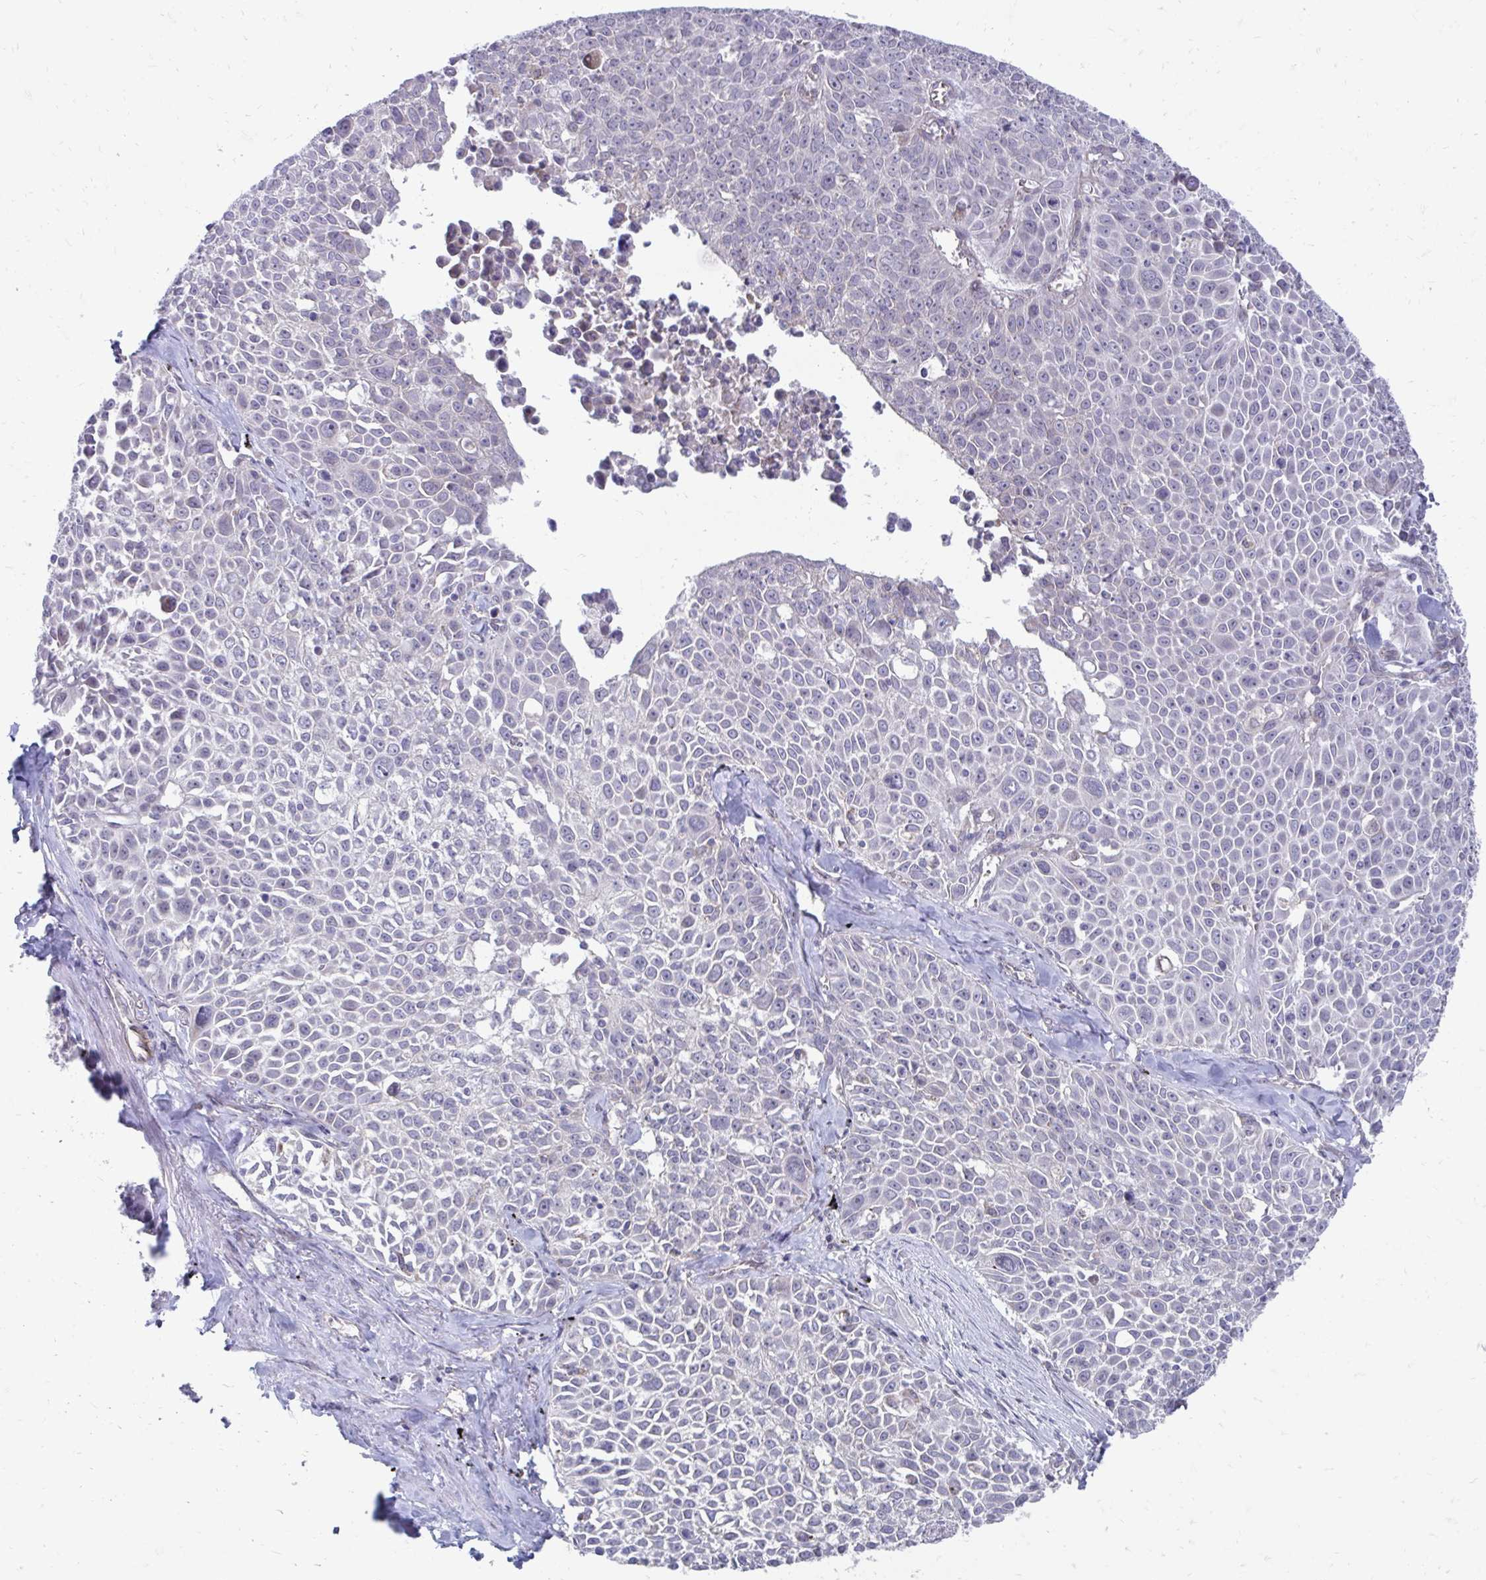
{"staining": {"intensity": "negative", "quantity": "none", "location": "none"}, "tissue": "lung cancer", "cell_type": "Tumor cells", "image_type": "cancer", "snomed": [{"axis": "morphology", "description": "Squamous cell carcinoma, NOS"}, {"axis": "morphology", "description": "Squamous cell carcinoma, metastatic, NOS"}, {"axis": "topography", "description": "Lymph node"}, {"axis": "topography", "description": "Lung"}], "caption": "IHC of lung metastatic squamous cell carcinoma shows no staining in tumor cells.", "gene": "ITPR2", "patient": {"sex": "female", "age": 62}}